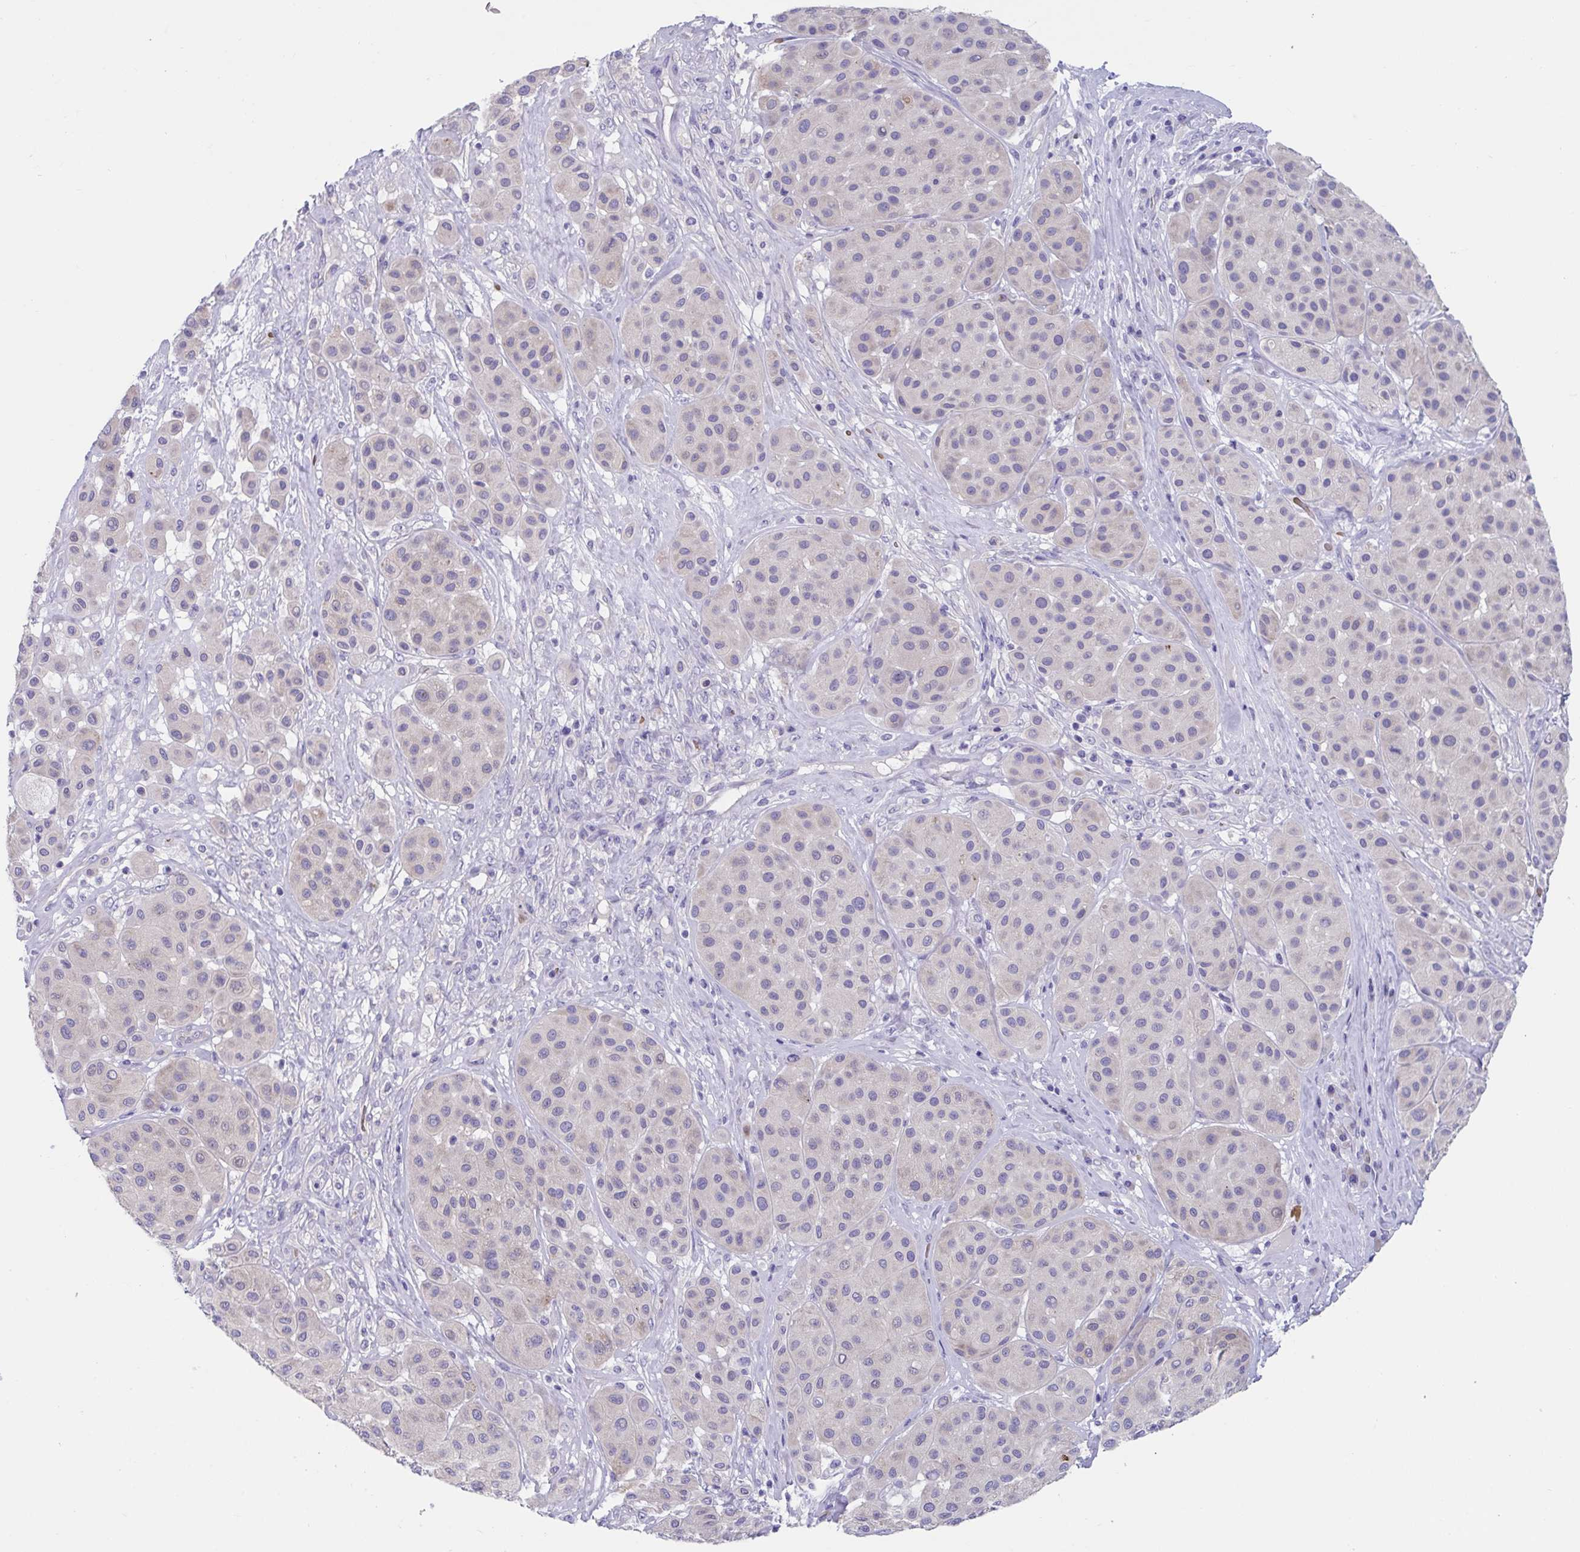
{"staining": {"intensity": "negative", "quantity": "none", "location": "none"}, "tissue": "melanoma", "cell_type": "Tumor cells", "image_type": "cancer", "snomed": [{"axis": "morphology", "description": "Malignant melanoma, Metastatic site"}, {"axis": "topography", "description": "Smooth muscle"}], "caption": "The immunohistochemistry (IHC) histopathology image has no significant expression in tumor cells of malignant melanoma (metastatic site) tissue.", "gene": "TTC30B", "patient": {"sex": "male", "age": 41}}